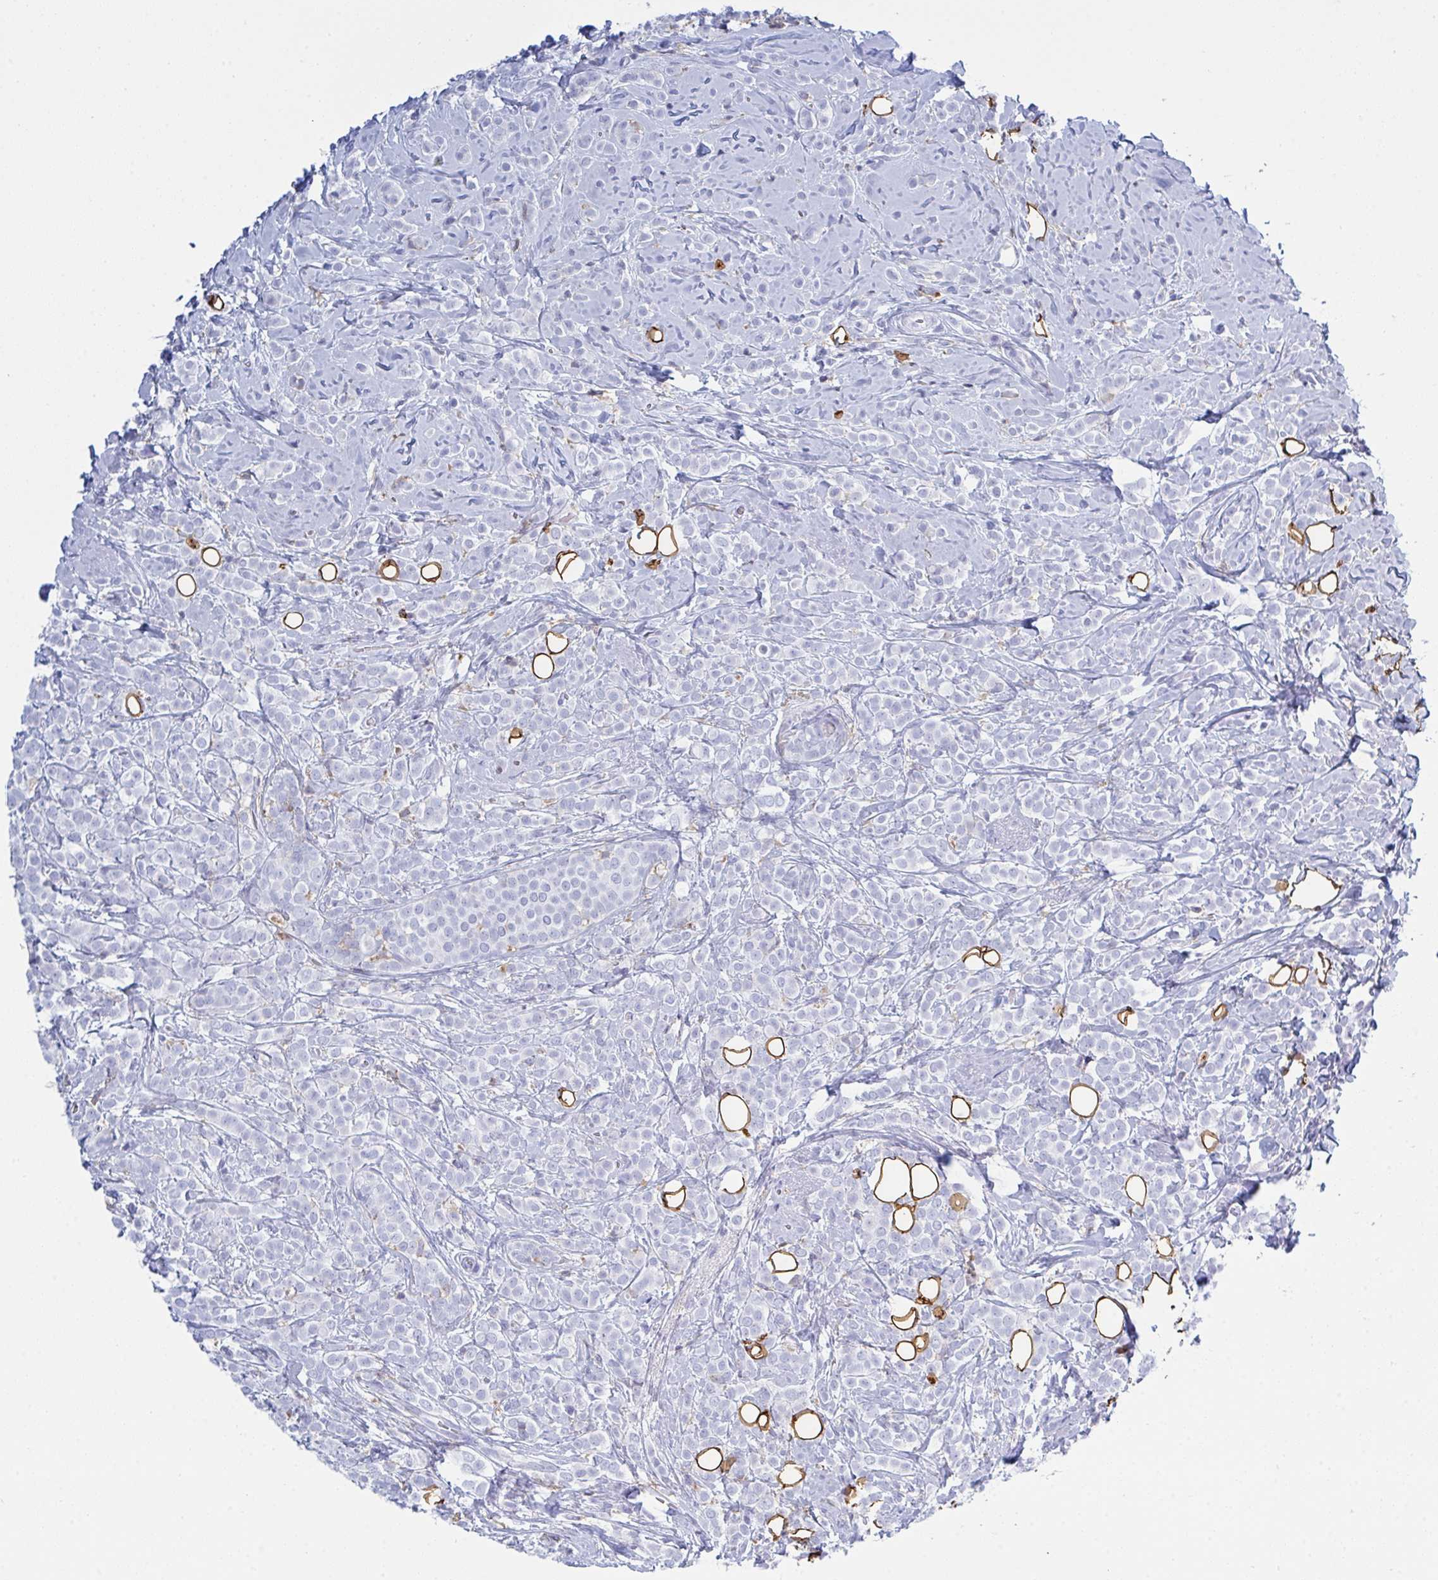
{"staining": {"intensity": "negative", "quantity": "none", "location": "none"}, "tissue": "breast cancer", "cell_type": "Tumor cells", "image_type": "cancer", "snomed": [{"axis": "morphology", "description": "Lobular carcinoma"}, {"axis": "topography", "description": "Breast"}], "caption": "Immunohistochemical staining of lobular carcinoma (breast) displays no significant staining in tumor cells. (Immunohistochemistry, brightfield microscopy, high magnification).", "gene": "MYO1F", "patient": {"sex": "female", "age": 49}}